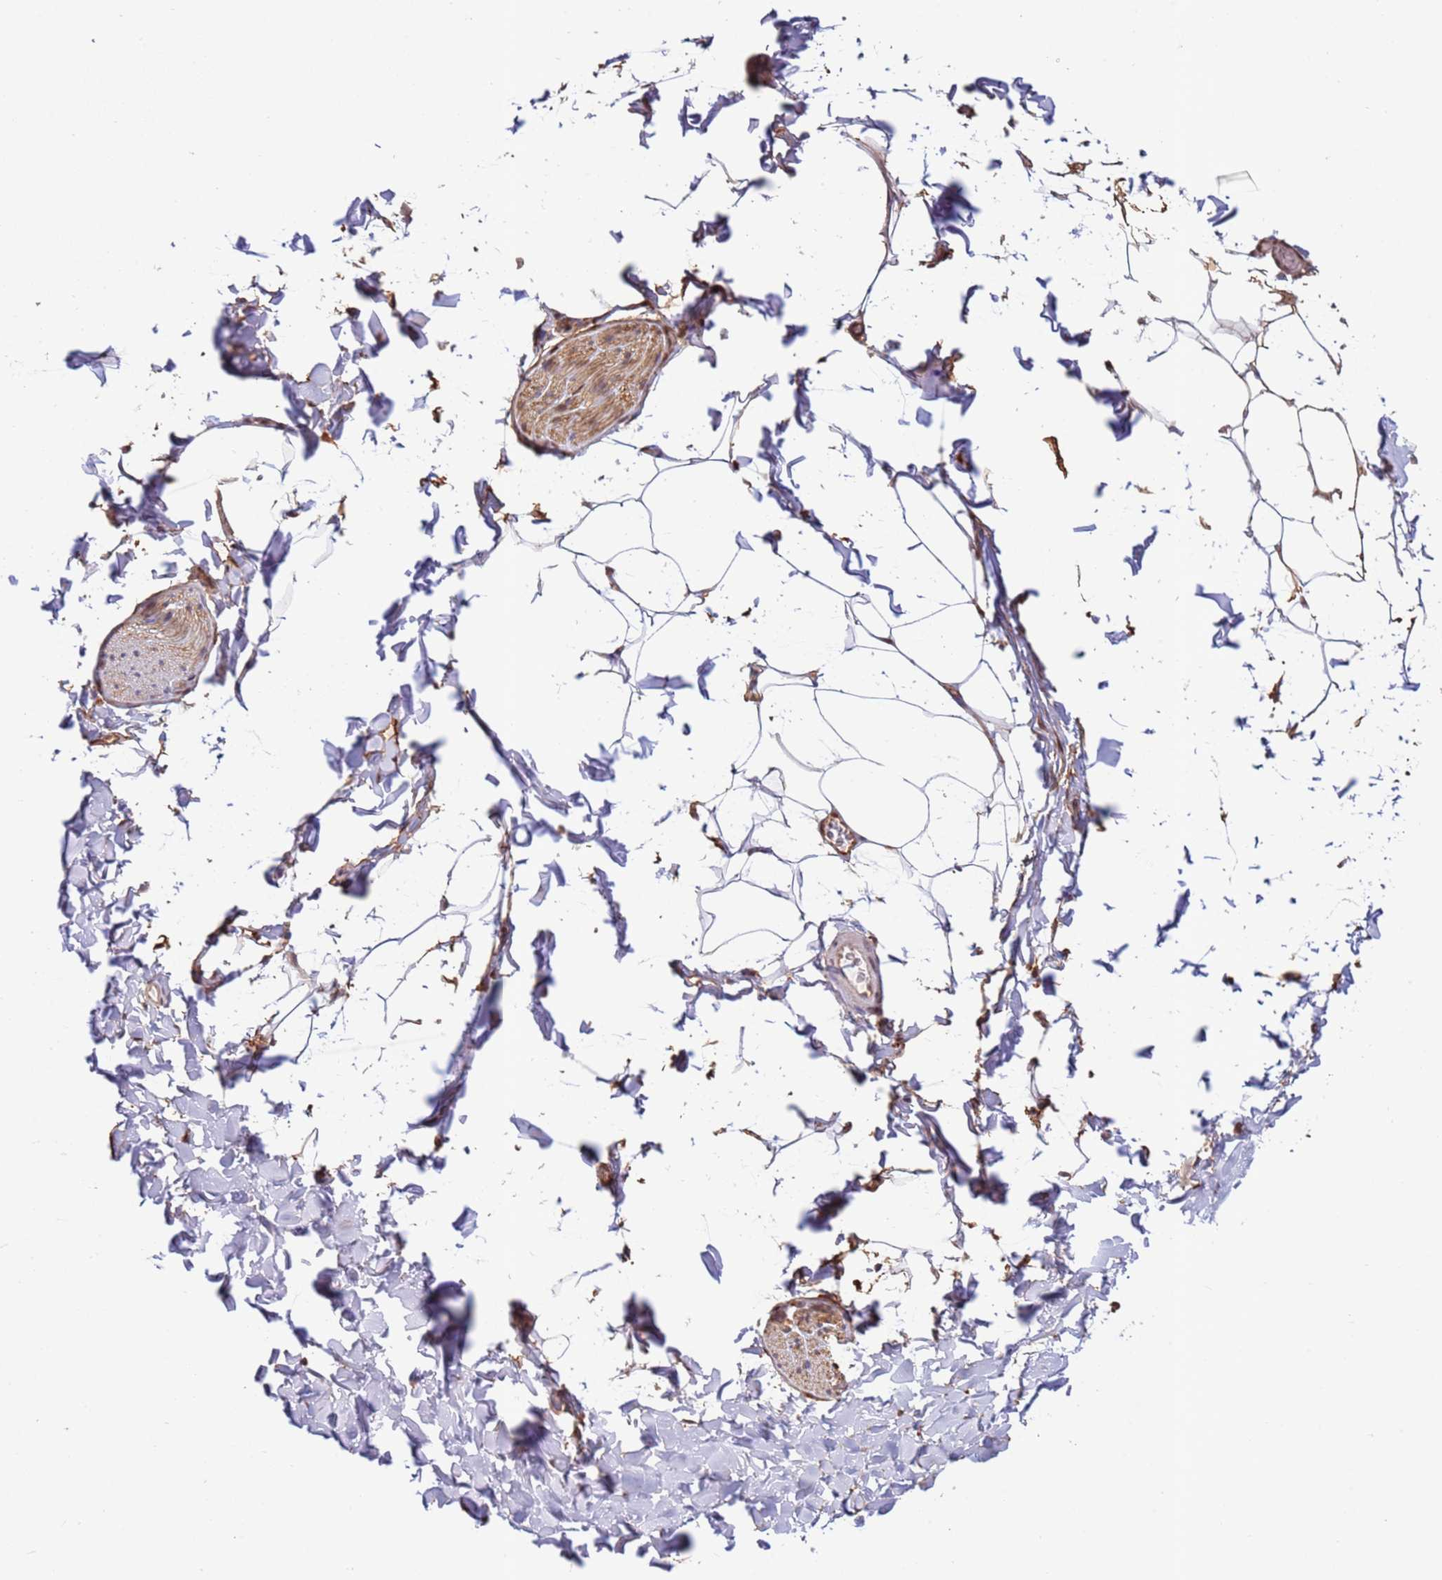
{"staining": {"intensity": "weak", "quantity": ">75%", "location": "cytoplasmic/membranous"}, "tissue": "adipose tissue", "cell_type": "Adipocytes", "image_type": "normal", "snomed": [{"axis": "morphology", "description": "Normal tissue, NOS"}, {"axis": "topography", "description": "Gallbladder"}, {"axis": "topography", "description": "Peripheral nerve tissue"}], "caption": "The immunohistochemical stain labels weak cytoplasmic/membranous positivity in adipocytes of normal adipose tissue.", "gene": "DCAF4", "patient": {"sex": "male", "age": 38}}